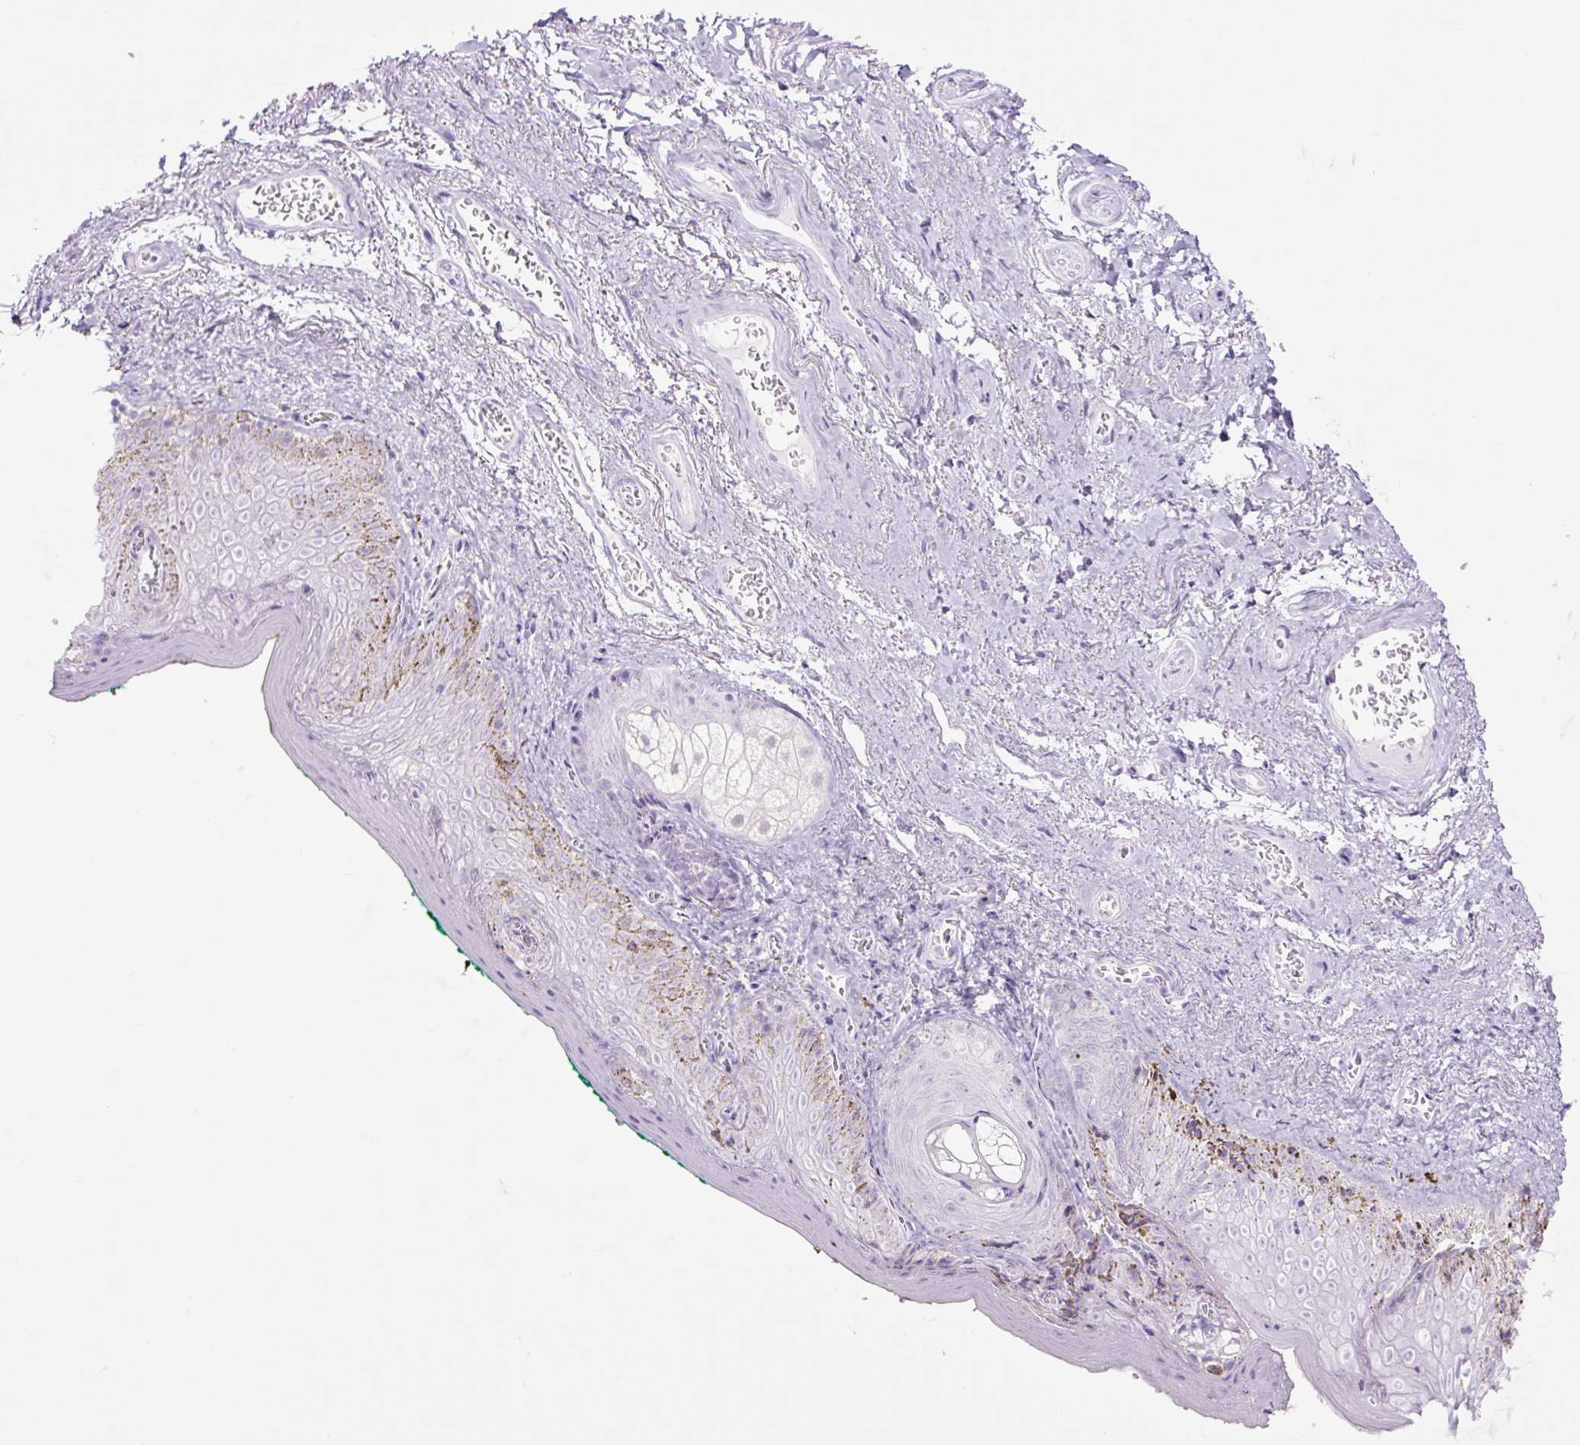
{"staining": {"intensity": "negative", "quantity": "none", "location": "none"}, "tissue": "vagina", "cell_type": "Squamous epithelial cells", "image_type": "normal", "snomed": [{"axis": "morphology", "description": "Normal tissue, NOS"}, {"axis": "topography", "description": "Vulva"}, {"axis": "topography", "description": "Vagina"}, {"axis": "topography", "description": "Peripheral nerve tissue"}], "caption": "Squamous epithelial cells are negative for brown protein staining in unremarkable vagina. (Brightfield microscopy of DAB (3,3'-diaminobenzidine) immunohistochemistry (IHC) at high magnification).", "gene": "TFF2", "patient": {"sex": "female", "age": 66}}